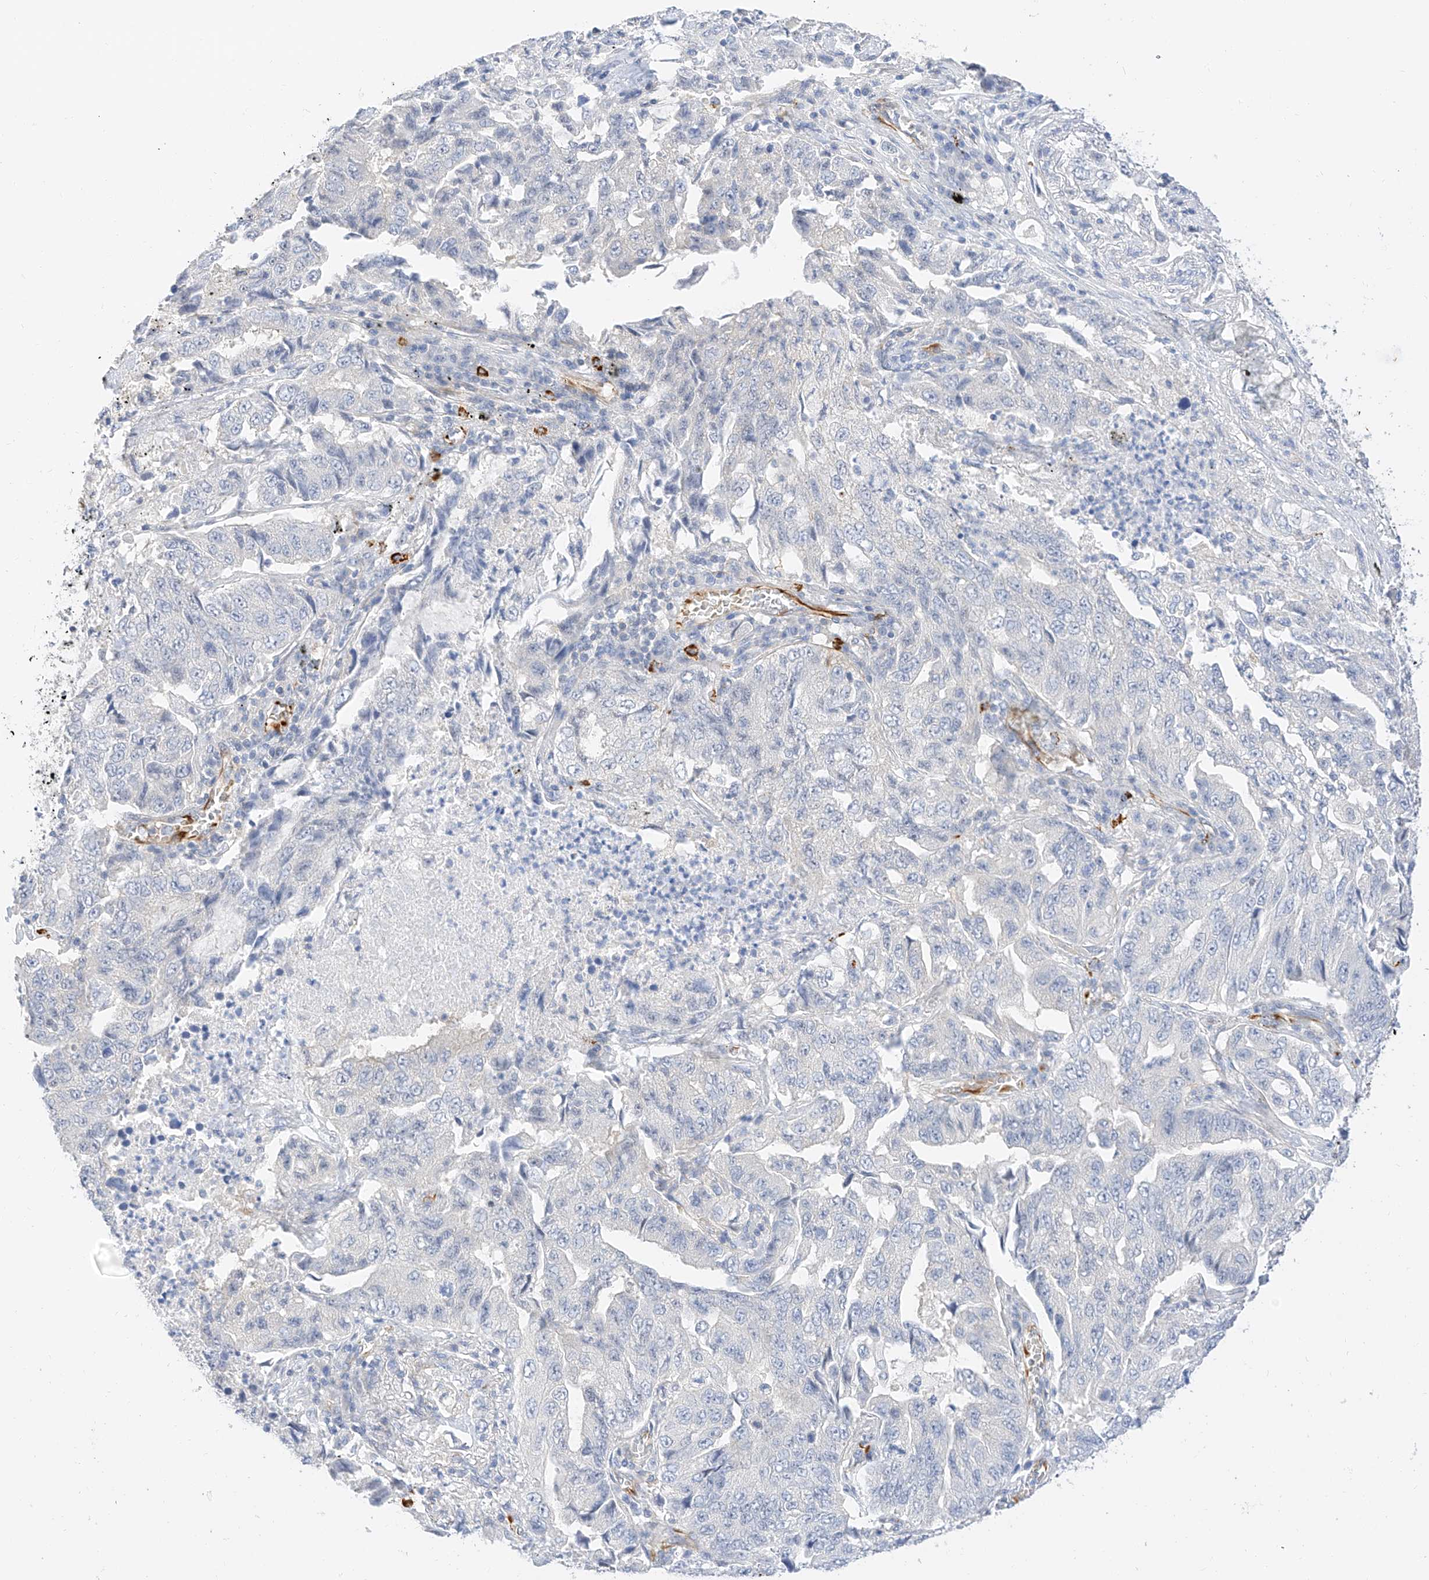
{"staining": {"intensity": "negative", "quantity": "none", "location": "none"}, "tissue": "lung cancer", "cell_type": "Tumor cells", "image_type": "cancer", "snomed": [{"axis": "morphology", "description": "Adenocarcinoma, NOS"}, {"axis": "topography", "description": "Lung"}], "caption": "An immunohistochemistry (IHC) photomicrograph of lung cancer (adenocarcinoma) is shown. There is no staining in tumor cells of lung cancer (adenocarcinoma). The staining is performed using DAB (3,3'-diaminobenzidine) brown chromogen with nuclei counter-stained in using hematoxylin.", "gene": "CDCP2", "patient": {"sex": "female", "age": 51}}